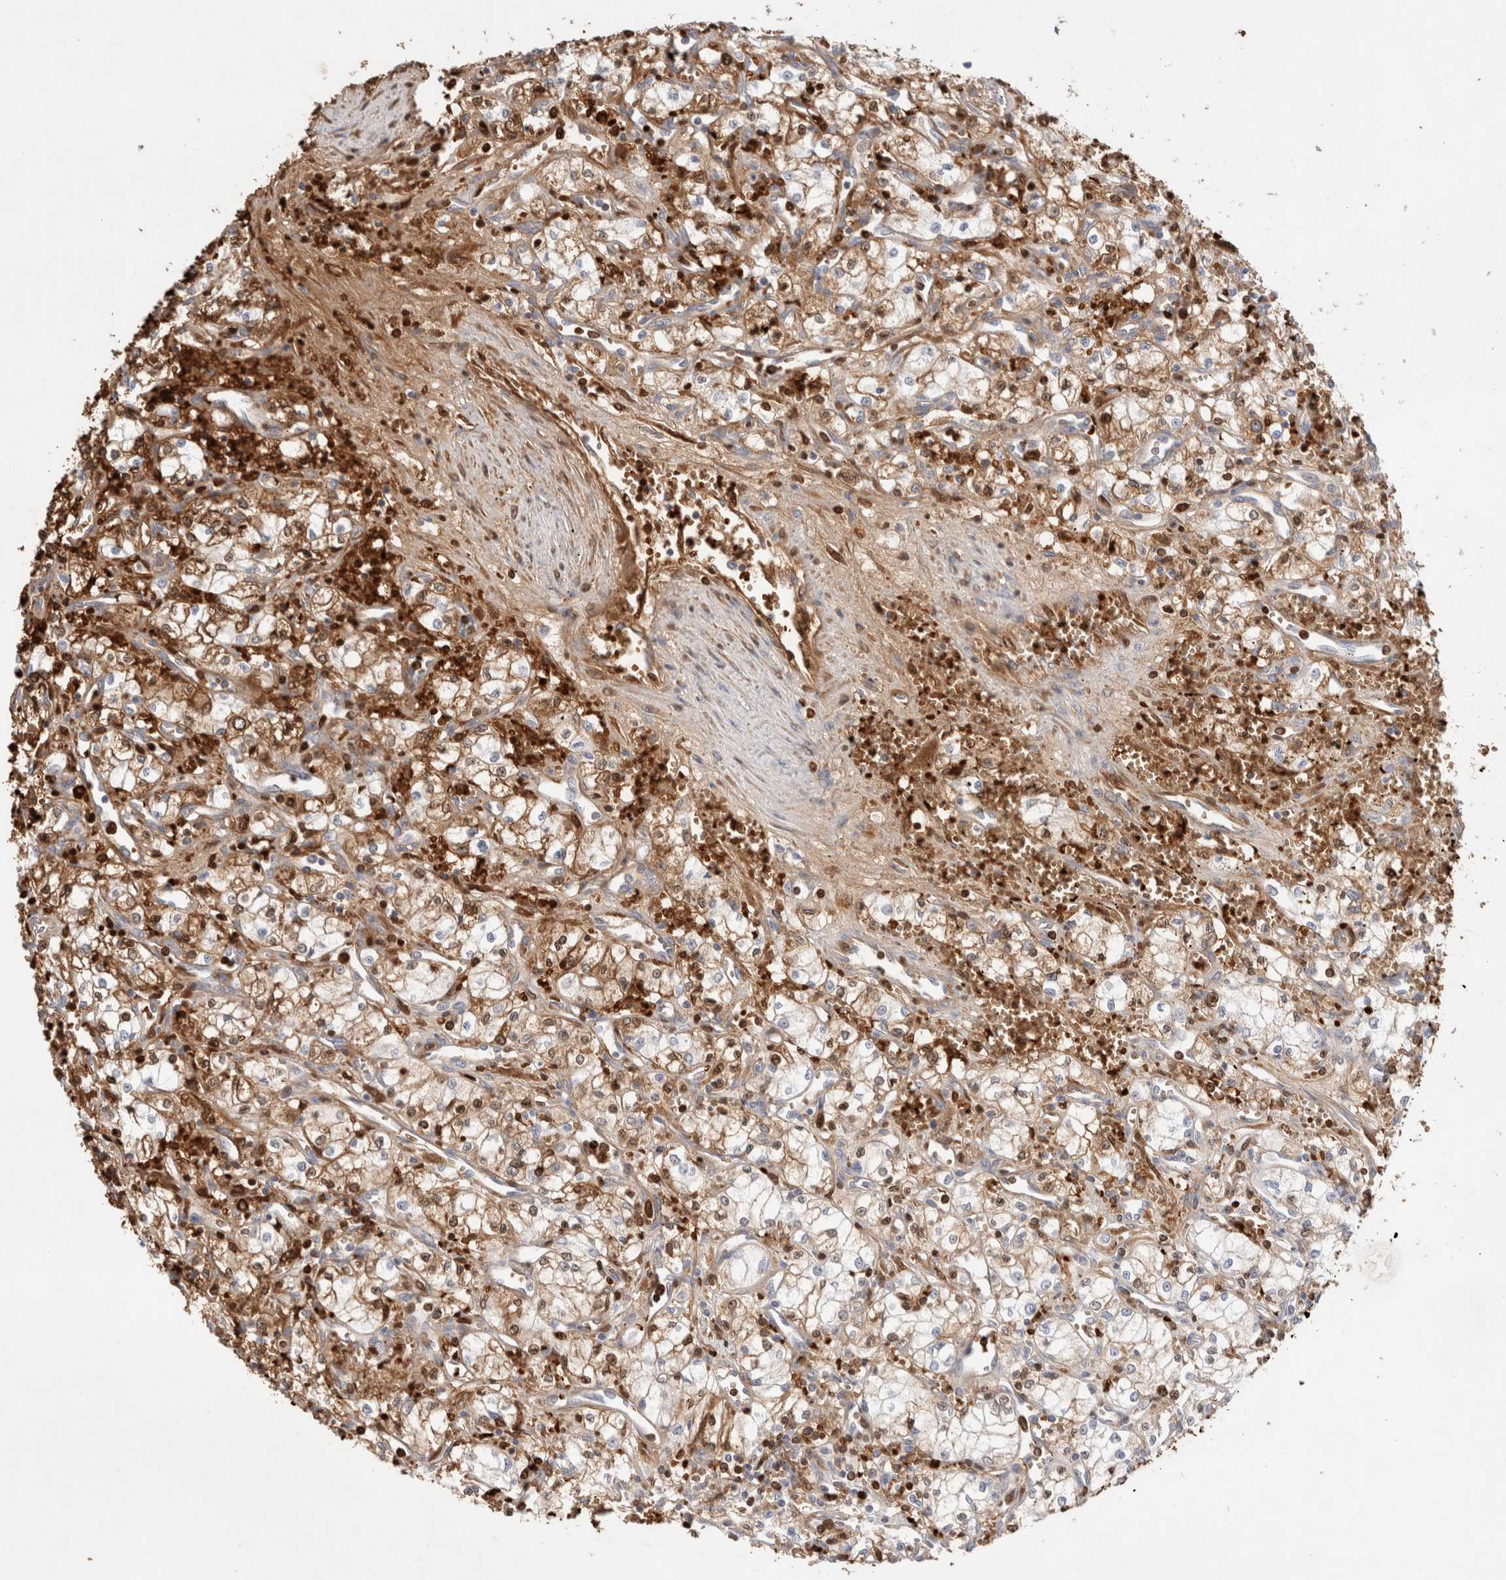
{"staining": {"intensity": "moderate", "quantity": "<25%", "location": "cytoplasmic/membranous,nuclear"}, "tissue": "renal cancer", "cell_type": "Tumor cells", "image_type": "cancer", "snomed": [{"axis": "morphology", "description": "Adenocarcinoma, NOS"}, {"axis": "topography", "description": "Kidney"}], "caption": "Brown immunohistochemical staining in renal cancer (adenocarcinoma) exhibits moderate cytoplasmic/membranous and nuclear positivity in about <25% of tumor cells.", "gene": "MST1", "patient": {"sex": "male", "age": 59}}